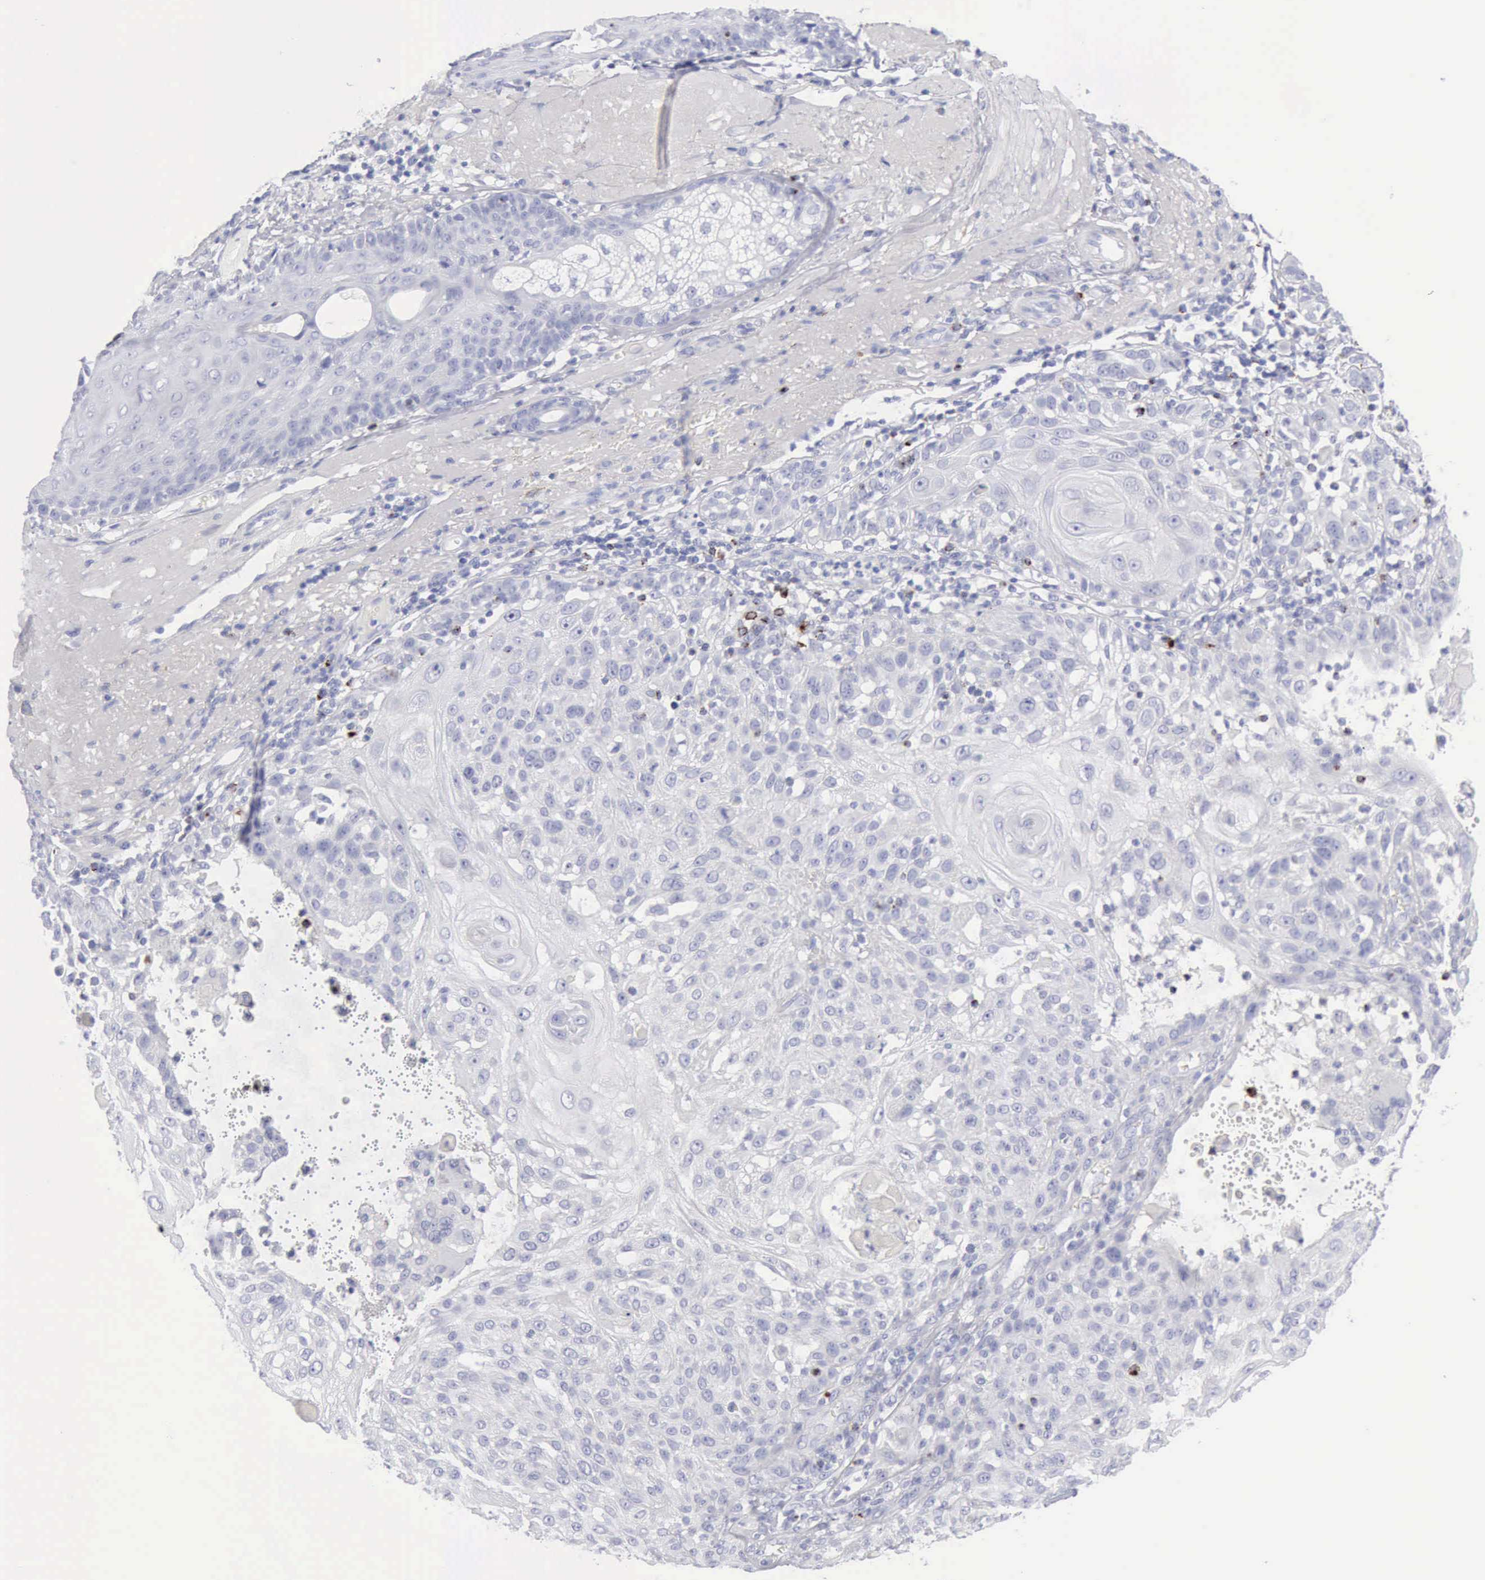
{"staining": {"intensity": "negative", "quantity": "none", "location": "none"}, "tissue": "skin cancer", "cell_type": "Tumor cells", "image_type": "cancer", "snomed": [{"axis": "morphology", "description": "Squamous cell carcinoma, NOS"}, {"axis": "topography", "description": "Skin"}], "caption": "The micrograph displays no staining of tumor cells in skin squamous cell carcinoma.", "gene": "GZMB", "patient": {"sex": "female", "age": 89}}